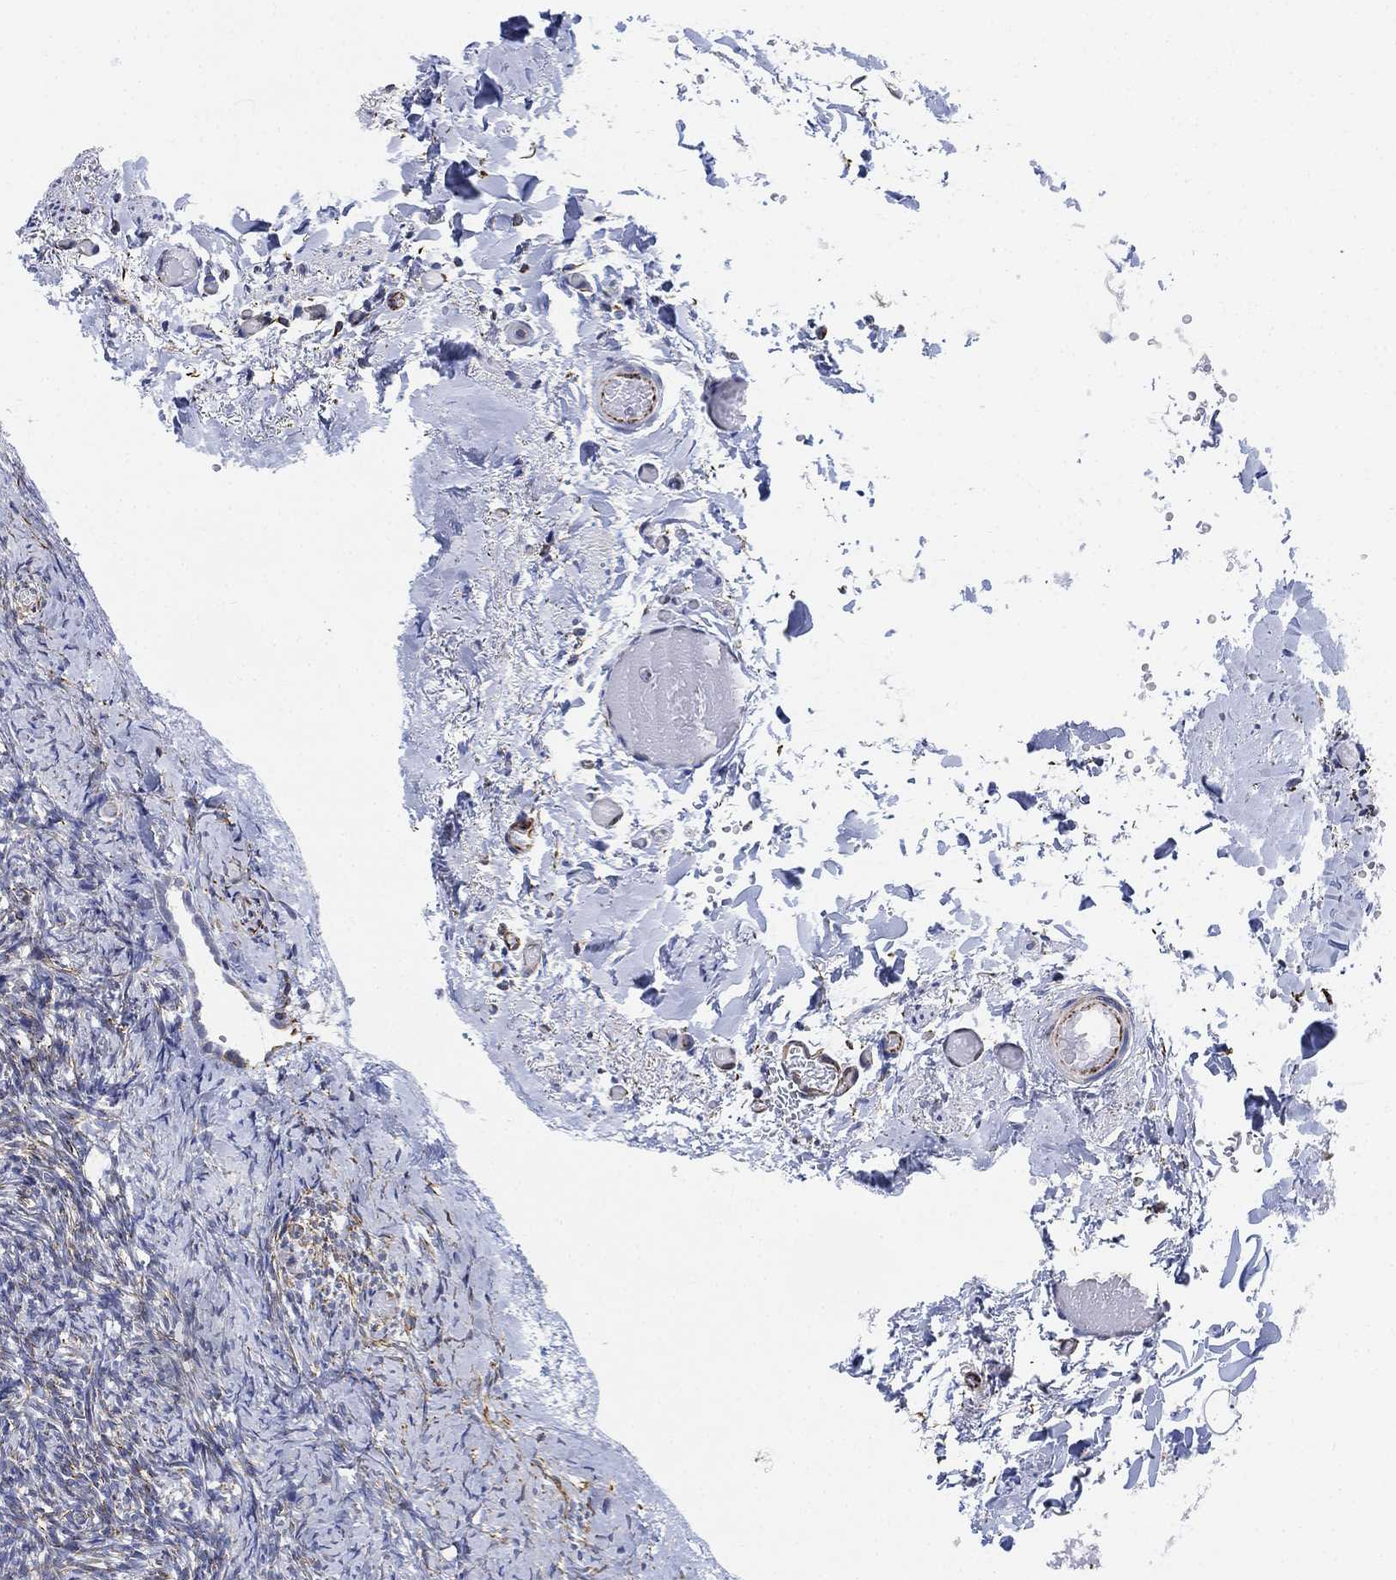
{"staining": {"intensity": "negative", "quantity": "none", "location": "none"}, "tissue": "ovary", "cell_type": "Ovarian stroma cells", "image_type": "normal", "snomed": [{"axis": "morphology", "description": "Normal tissue, NOS"}, {"axis": "topography", "description": "Ovary"}], "caption": "High magnification brightfield microscopy of unremarkable ovary stained with DAB (3,3'-diaminobenzidine) (brown) and counterstained with hematoxylin (blue): ovarian stroma cells show no significant expression. (Stains: DAB (3,3'-diaminobenzidine) IHC with hematoxylin counter stain, Microscopy: brightfield microscopy at high magnification).", "gene": "PSKH2", "patient": {"sex": "female", "age": 39}}